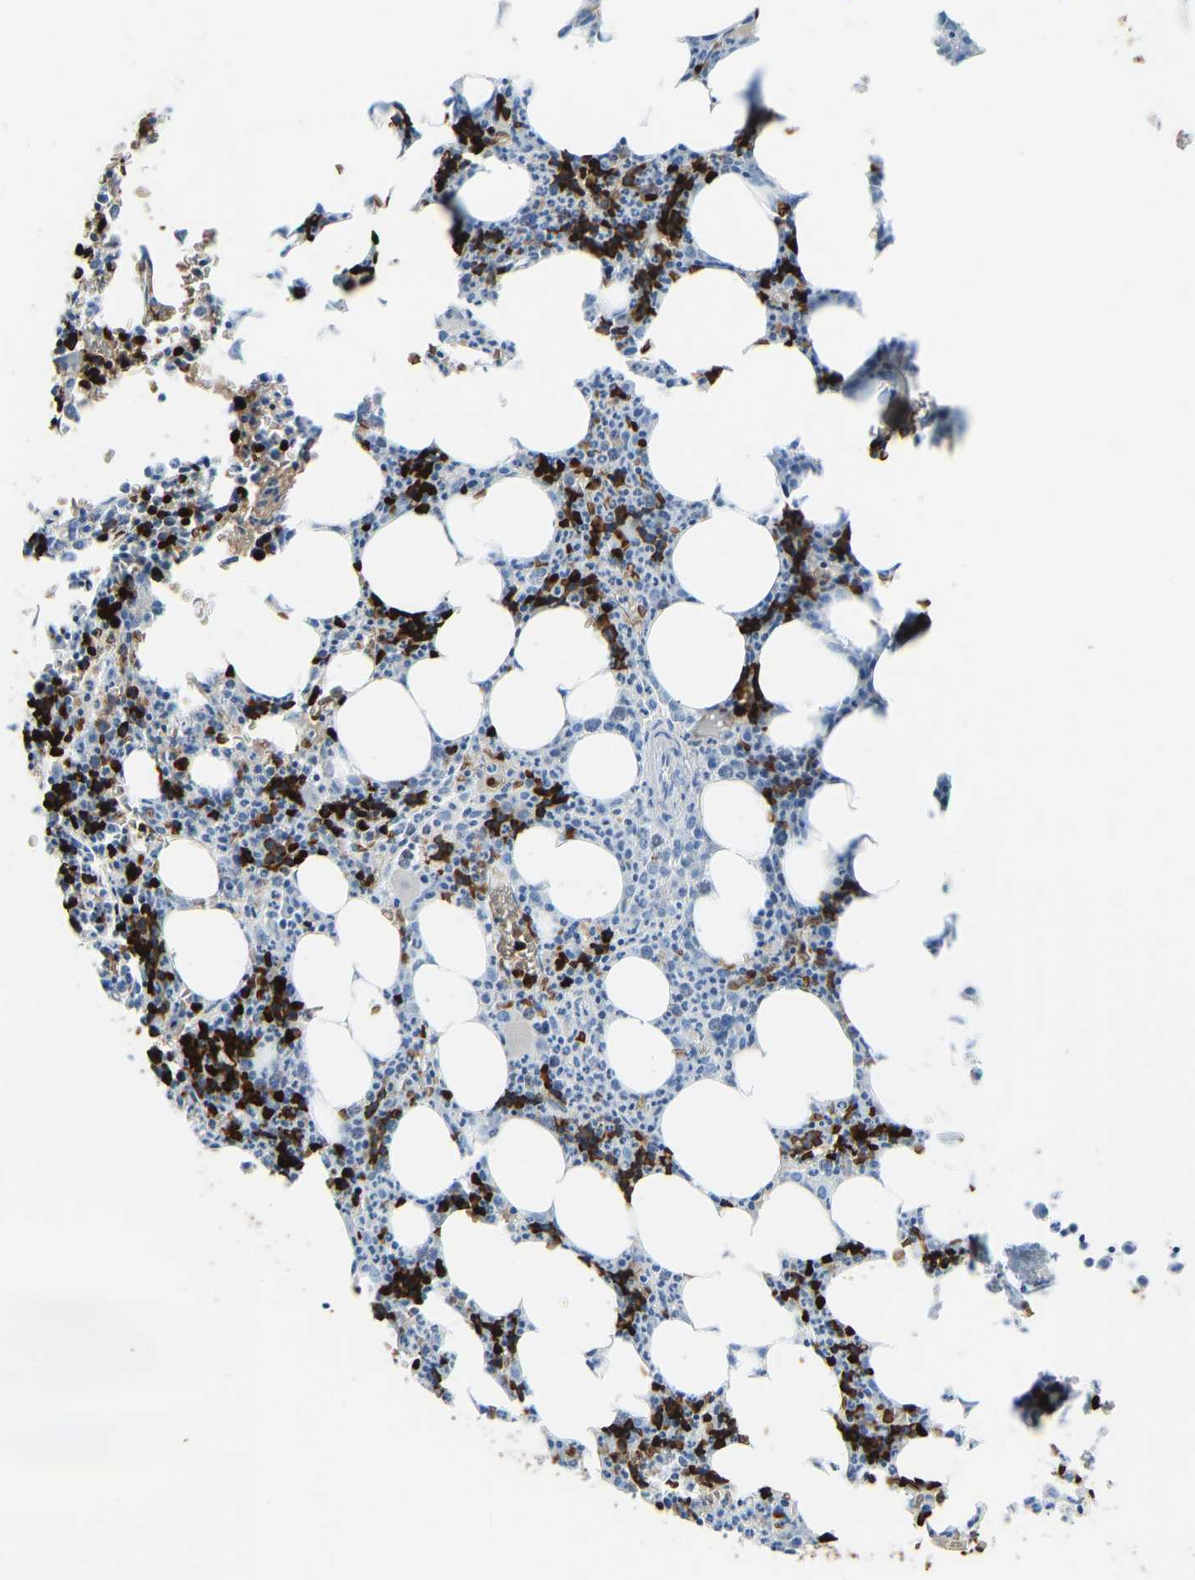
{"staining": {"intensity": "strong", "quantity": "25%-75%", "location": "cytoplasmic/membranous"}, "tissue": "bone marrow", "cell_type": "Hematopoietic cells", "image_type": "normal", "snomed": [{"axis": "morphology", "description": "Normal tissue, NOS"}, {"axis": "morphology", "description": "Inflammation, NOS"}, {"axis": "topography", "description": "Bone marrow"}], "caption": "Human bone marrow stained with a brown dye displays strong cytoplasmic/membranous positive staining in about 25%-75% of hematopoietic cells.", "gene": "PIGS", "patient": {"sex": "female", "age": 40}}